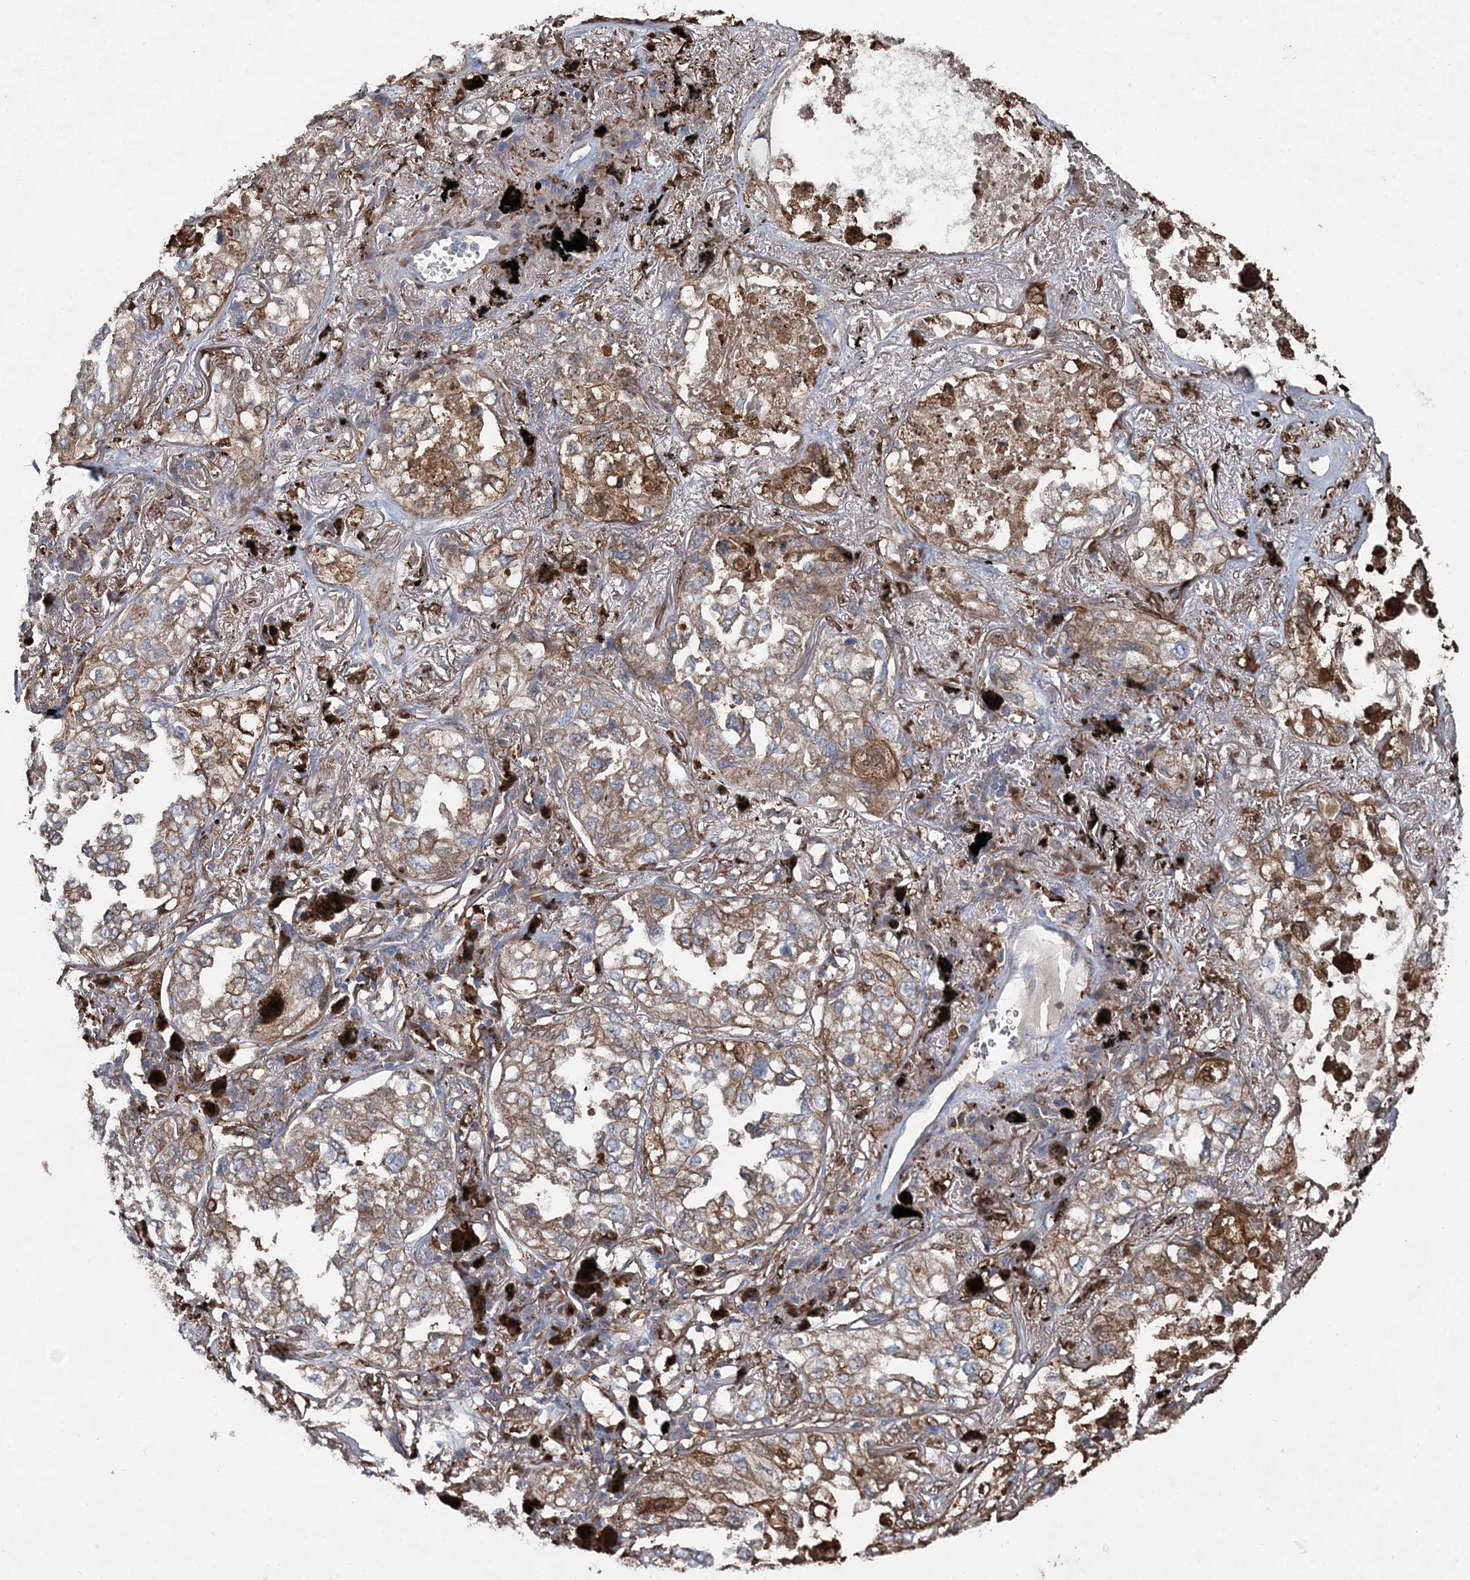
{"staining": {"intensity": "moderate", "quantity": ">75%", "location": "cytoplasmic/membranous"}, "tissue": "lung cancer", "cell_type": "Tumor cells", "image_type": "cancer", "snomed": [{"axis": "morphology", "description": "Adenocarcinoma, NOS"}, {"axis": "topography", "description": "Lung"}], "caption": "A brown stain shows moderate cytoplasmic/membranous staining of a protein in human lung cancer (adenocarcinoma) tumor cells.", "gene": "SPOPL", "patient": {"sex": "male", "age": 65}}